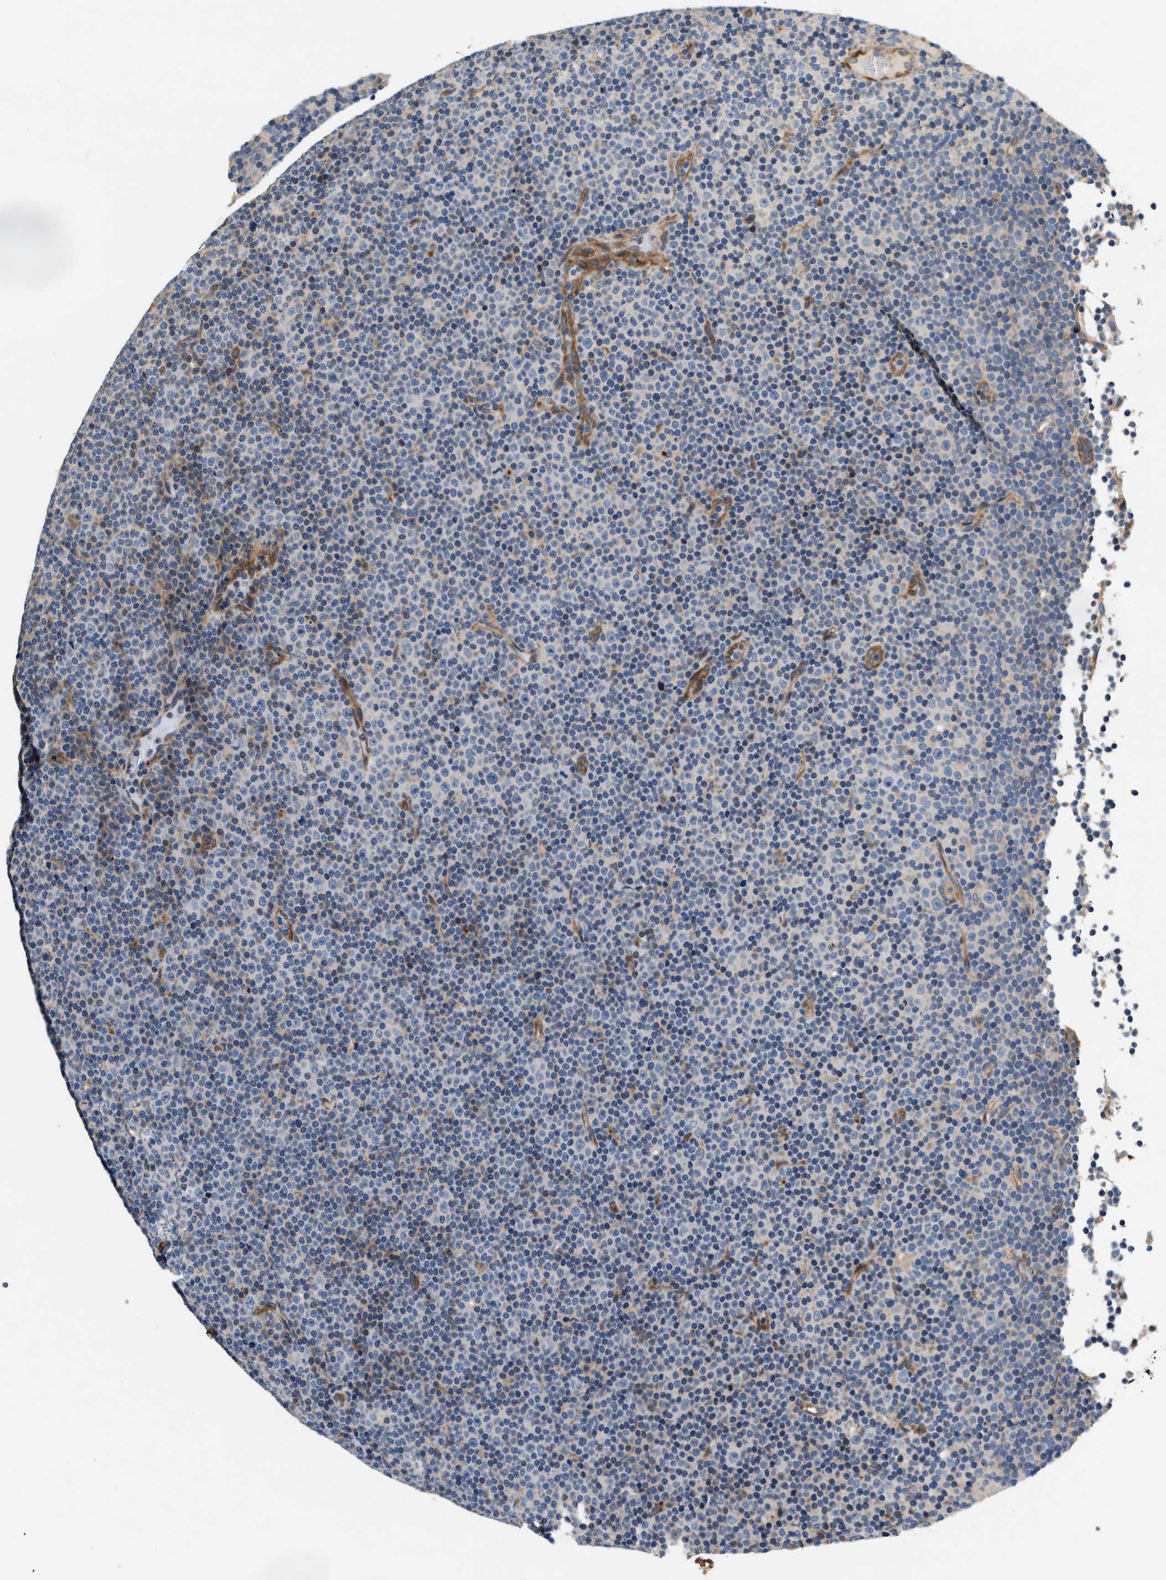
{"staining": {"intensity": "negative", "quantity": "none", "location": "none"}, "tissue": "lymphoma", "cell_type": "Tumor cells", "image_type": "cancer", "snomed": [{"axis": "morphology", "description": "Malignant lymphoma, non-Hodgkin's type, Low grade"}, {"axis": "topography", "description": "Lymph node"}], "caption": "Immunohistochemistry (IHC) image of lymphoma stained for a protein (brown), which demonstrates no staining in tumor cells.", "gene": "DUSP10", "patient": {"sex": "female", "age": 67}}